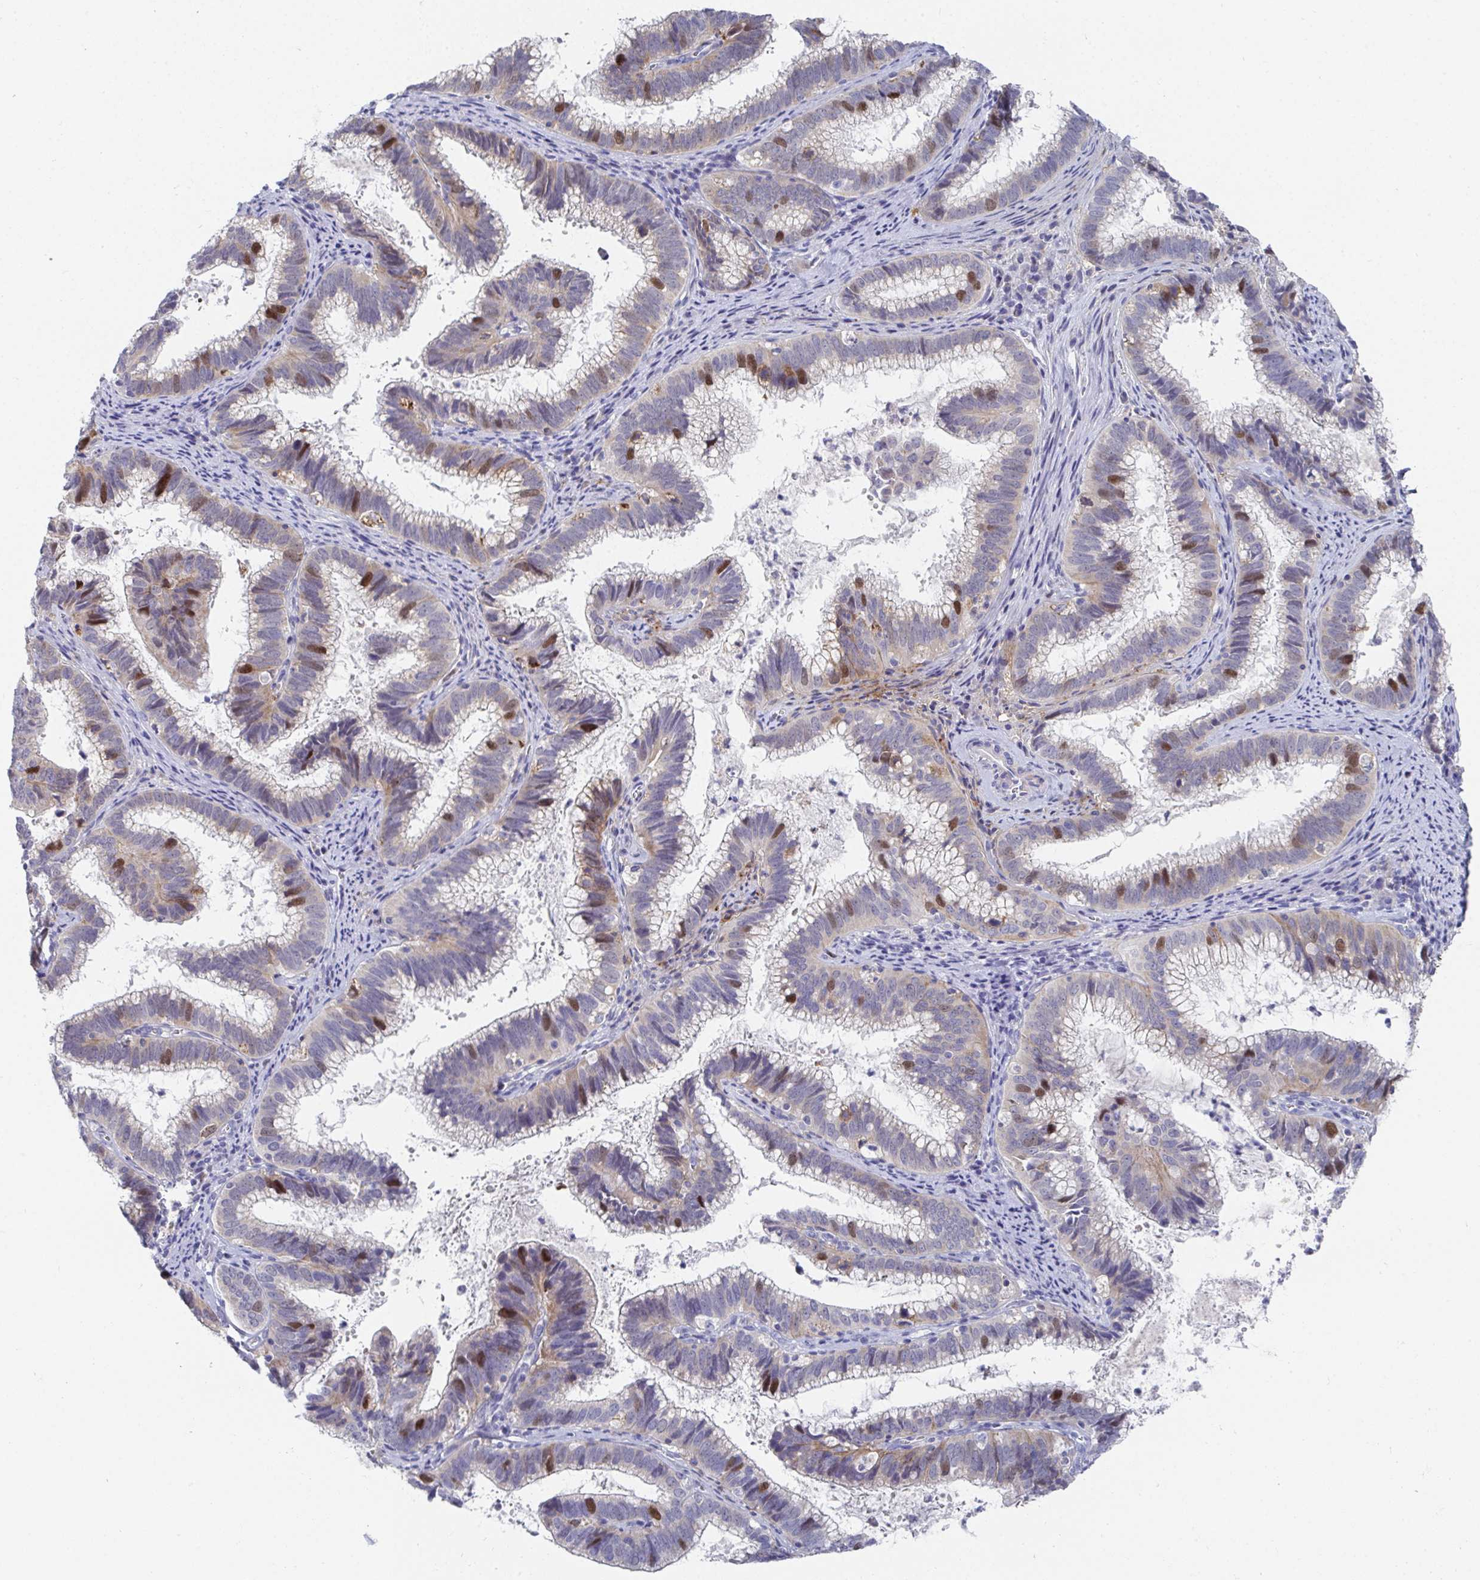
{"staining": {"intensity": "moderate", "quantity": "25%-75%", "location": "cytoplasmic/membranous,nuclear"}, "tissue": "cervical cancer", "cell_type": "Tumor cells", "image_type": "cancer", "snomed": [{"axis": "morphology", "description": "Adenocarcinoma, NOS"}, {"axis": "topography", "description": "Cervix"}], "caption": "Tumor cells exhibit medium levels of moderate cytoplasmic/membranous and nuclear staining in approximately 25%-75% of cells in cervical cancer (adenocarcinoma).", "gene": "ATP5F1C", "patient": {"sex": "female", "age": 61}}